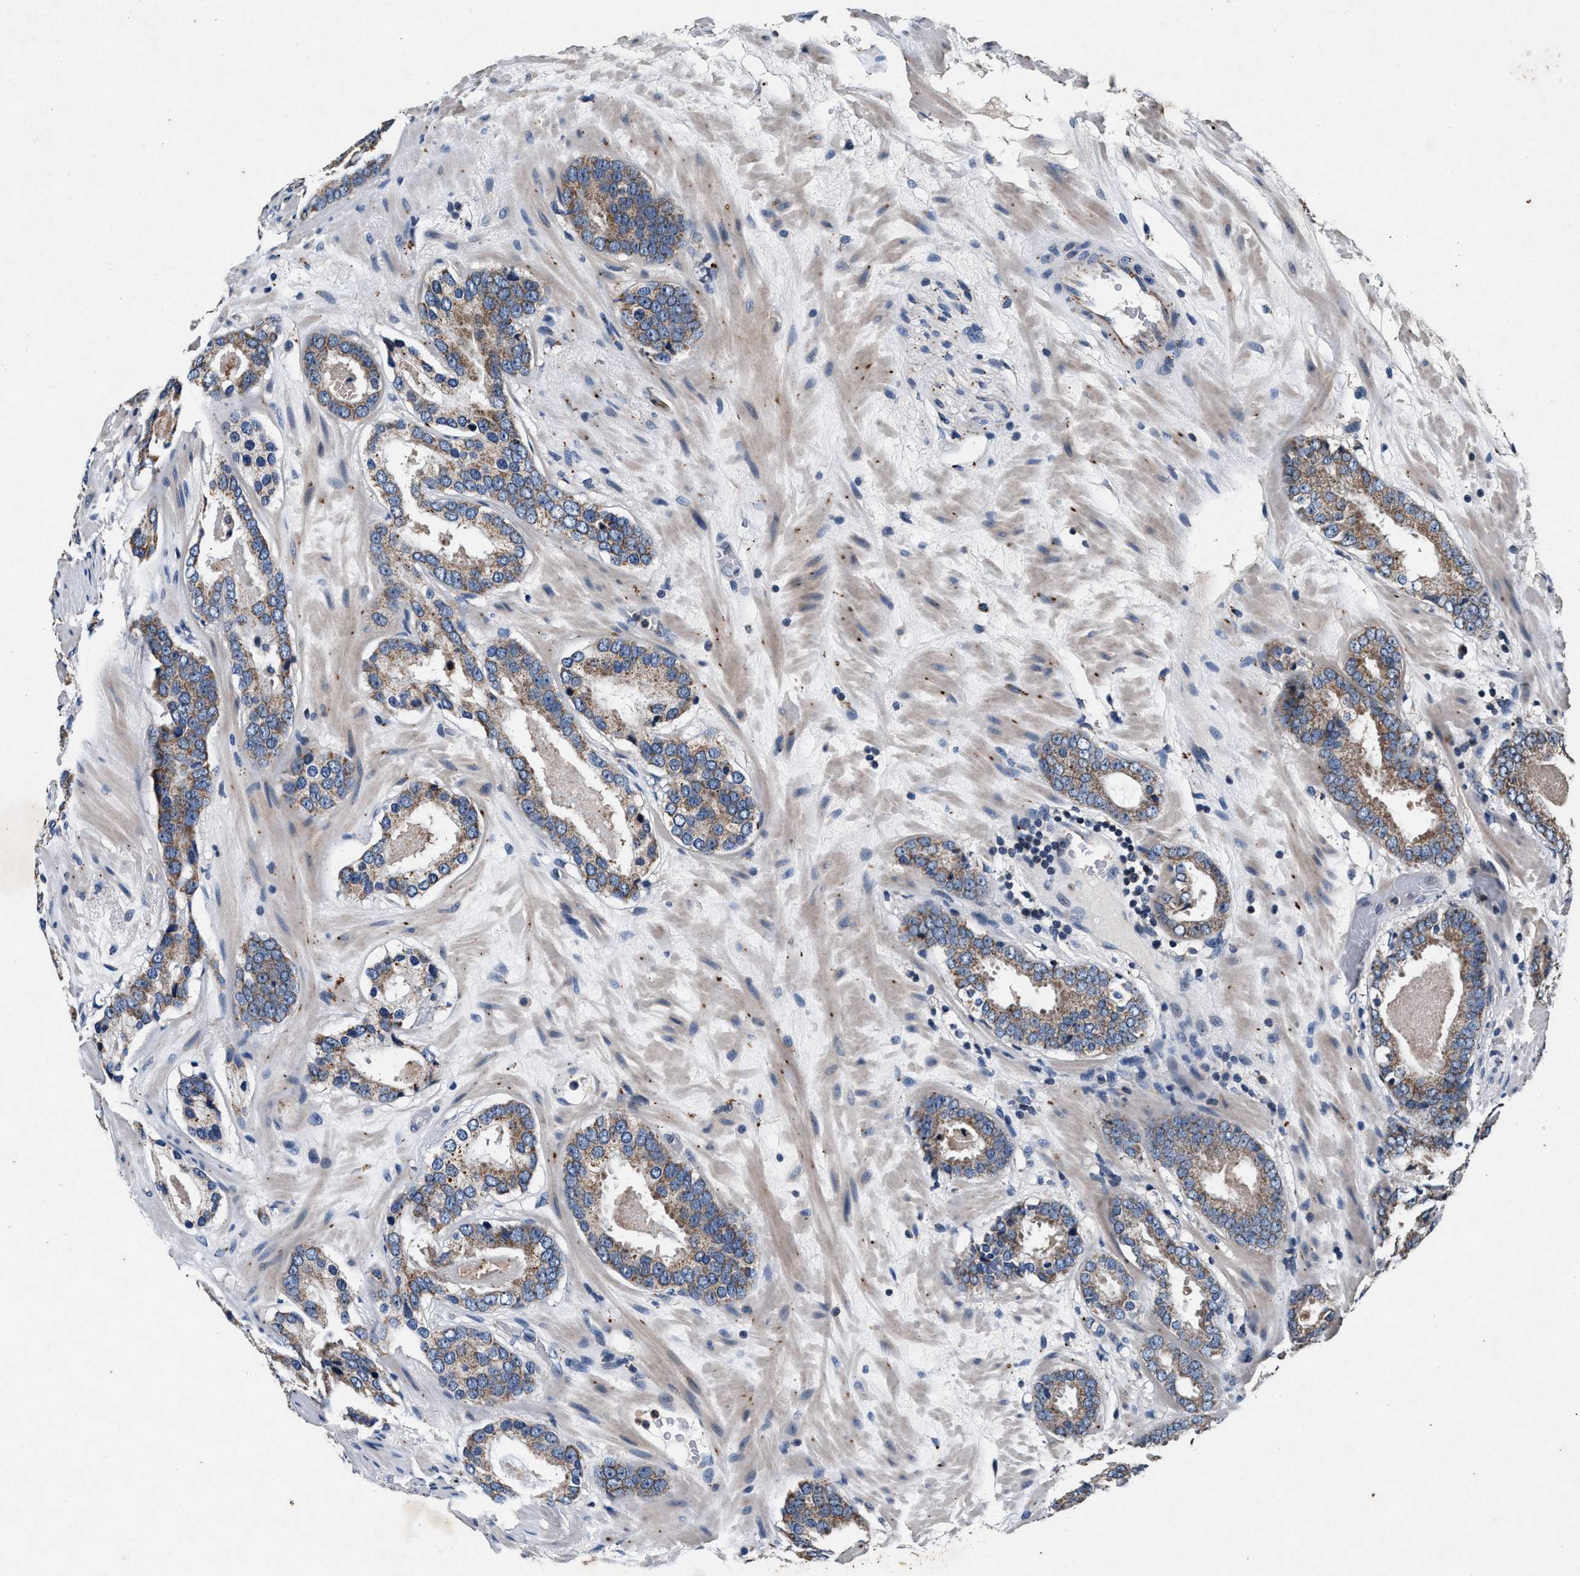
{"staining": {"intensity": "moderate", "quantity": "25%-75%", "location": "cytoplasmic/membranous"}, "tissue": "prostate cancer", "cell_type": "Tumor cells", "image_type": "cancer", "snomed": [{"axis": "morphology", "description": "Adenocarcinoma, Low grade"}, {"axis": "topography", "description": "Prostate"}], "caption": "Human prostate cancer stained with a protein marker shows moderate staining in tumor cells.", "gene": "PKD2L1", "patient": {"sex": "male", "age": 69}}